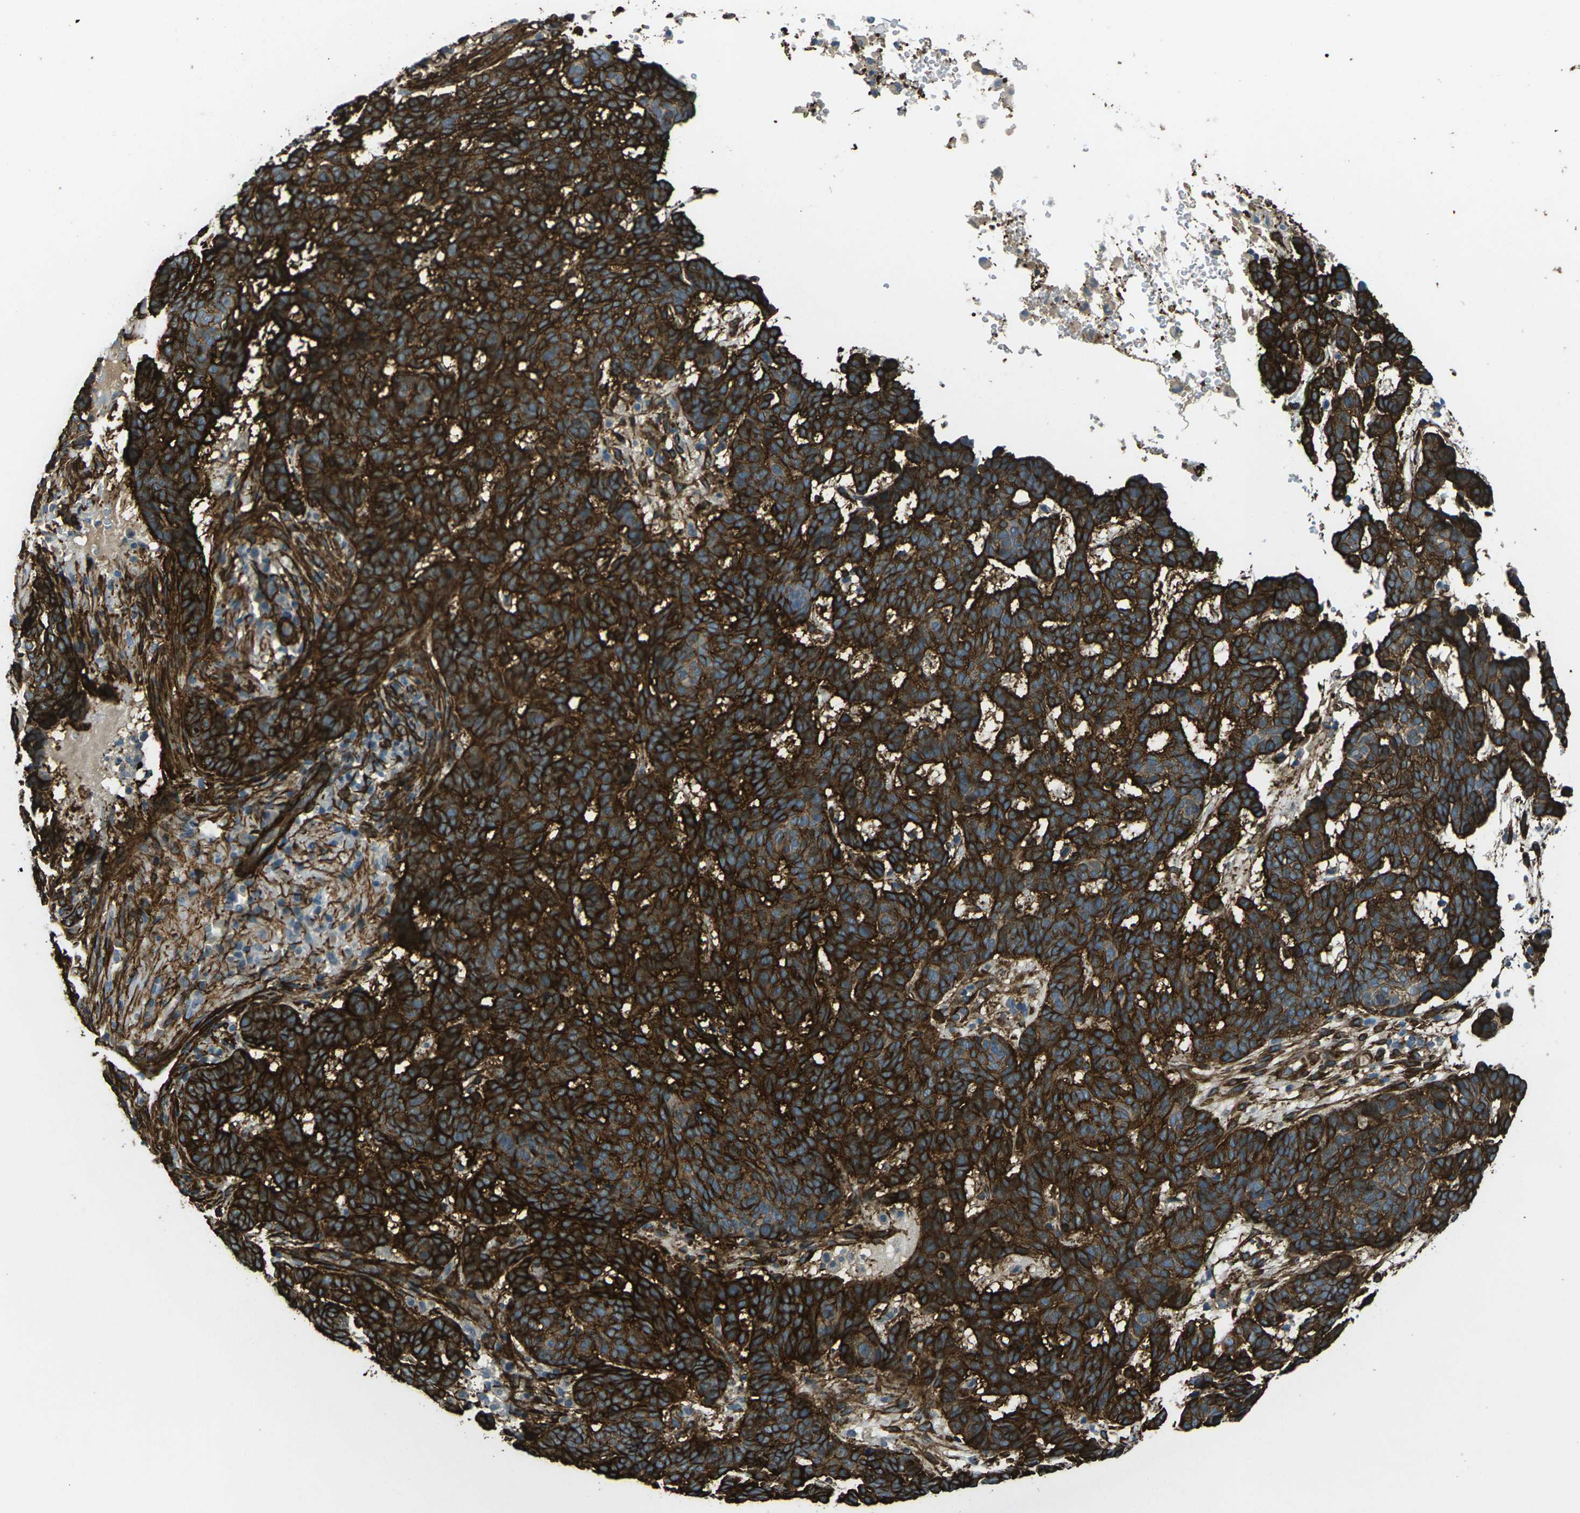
{"staining": {"intensity": "strong", "quantity": ">75%", "location": "cytoplasmic/membranous"}, "tissue": "skin cancer", "cell_type": "Tumor cells", "image_type": "cancer", "snomed": [{"axis": "morphology", "description": "Basal cell carcinoma"}, {"axis": "topography", "description": "Skin"}], "caption": "Immunohistochemical staining of skin cancer reveals high levels of strong cytoplasmic/membranous protein positivity in about >75% of tumor cells.", "gene": "GRAMD1C", "patient": {"sex": "male", "age": 85}}